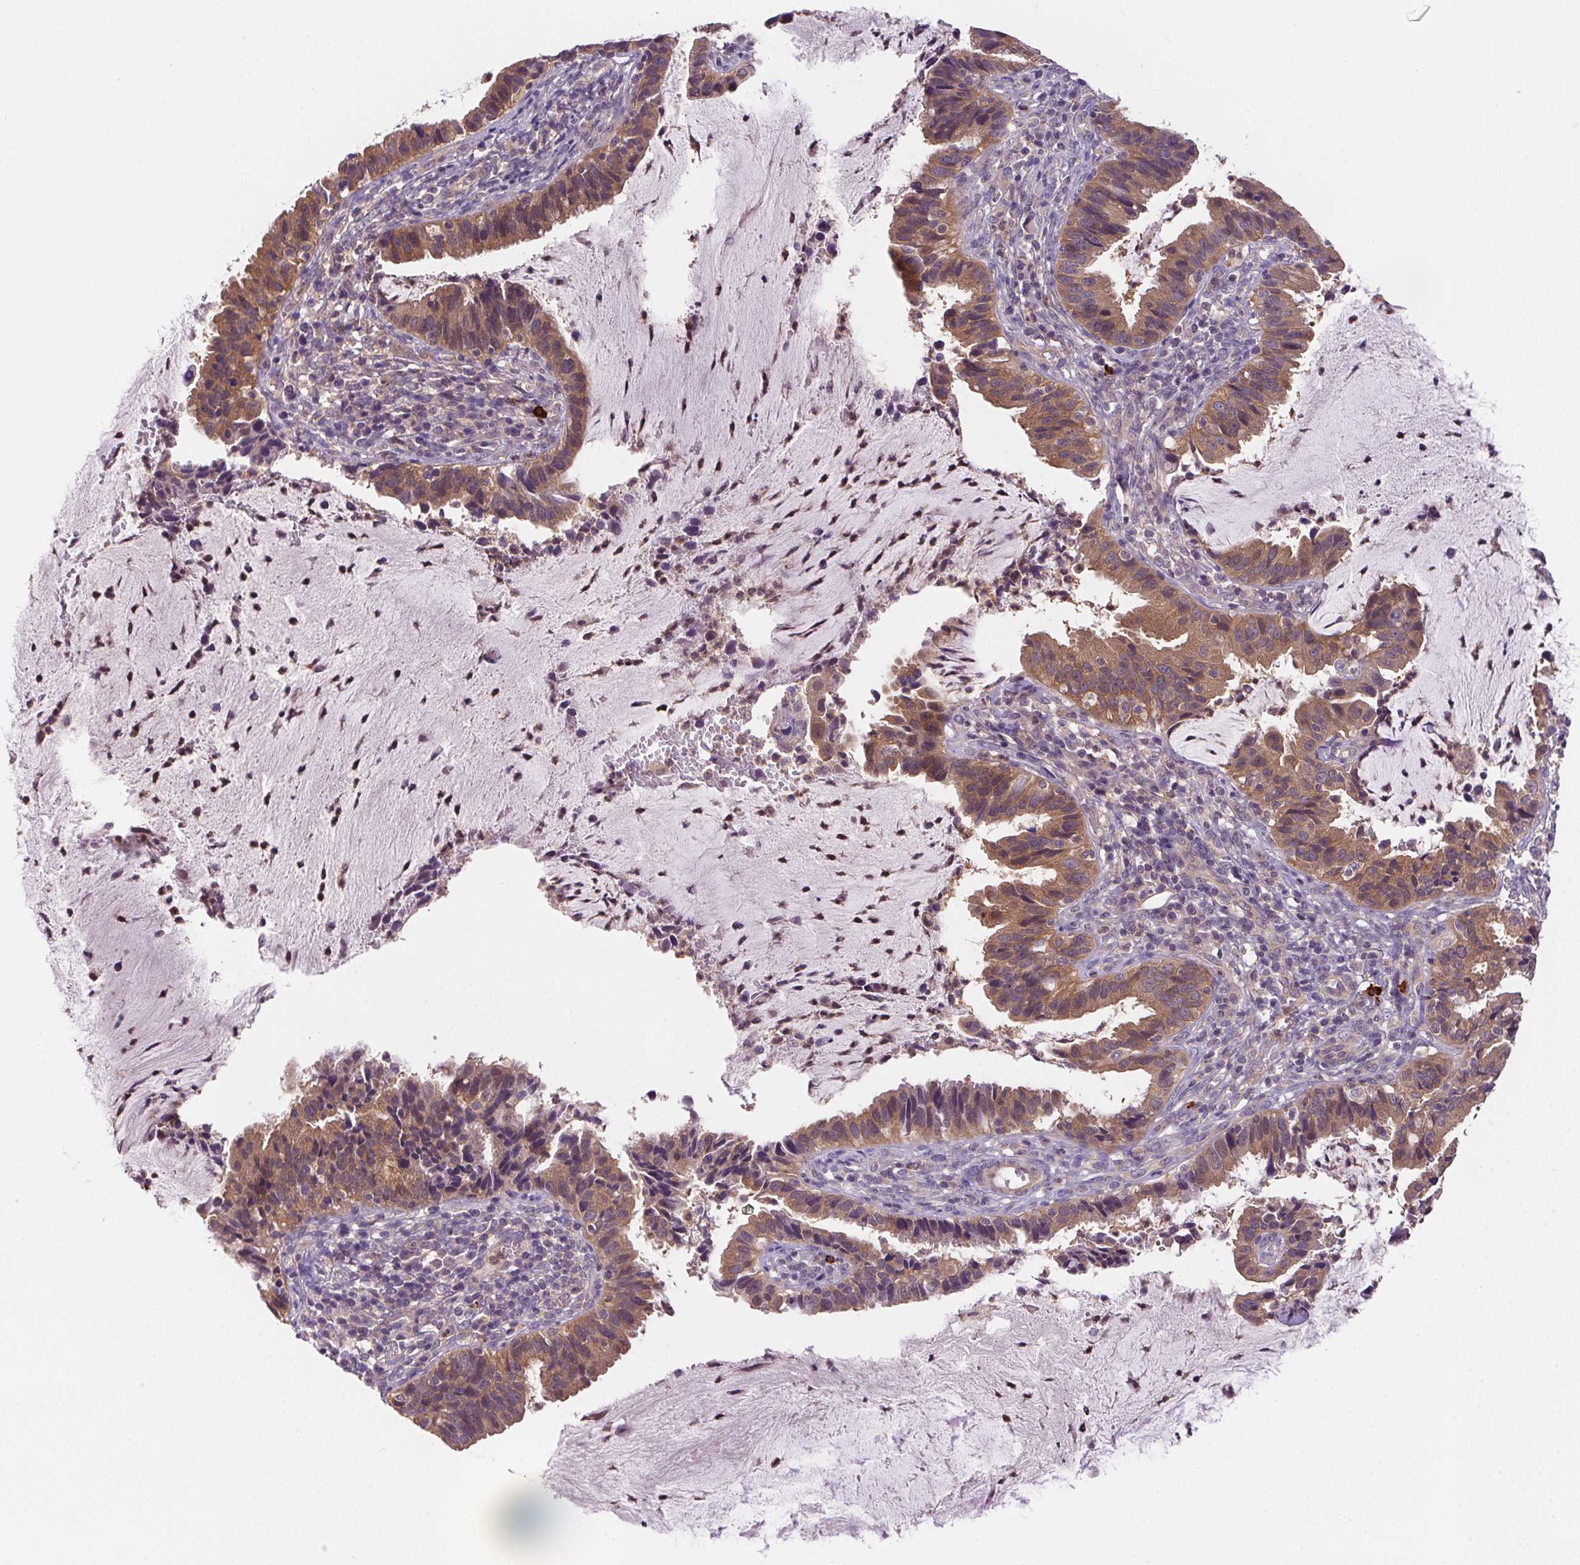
{"staining": {"intensity": "moderate", "quantity": ">75%", "location": "cytoplasmic/membranous"}, "tissue": "cervical cancer", "cell_type": "Tumor cells", "image_type": "cancer", "snomed": [{"axis": "morphology", "description": "Adenocarcinoma, NOS"}, {"axis": "topography", "description": "Cervix"}], "caption": "Immunohistochemistry (IHC) of cervical cancer (adenocarcinoma) shows medium levels of moderate cytoplasmic/membranous positivity in approximately >75% of tumor cells.", "gene": "PRKAA1", "patient": {"sex": "female", "age": 34}}